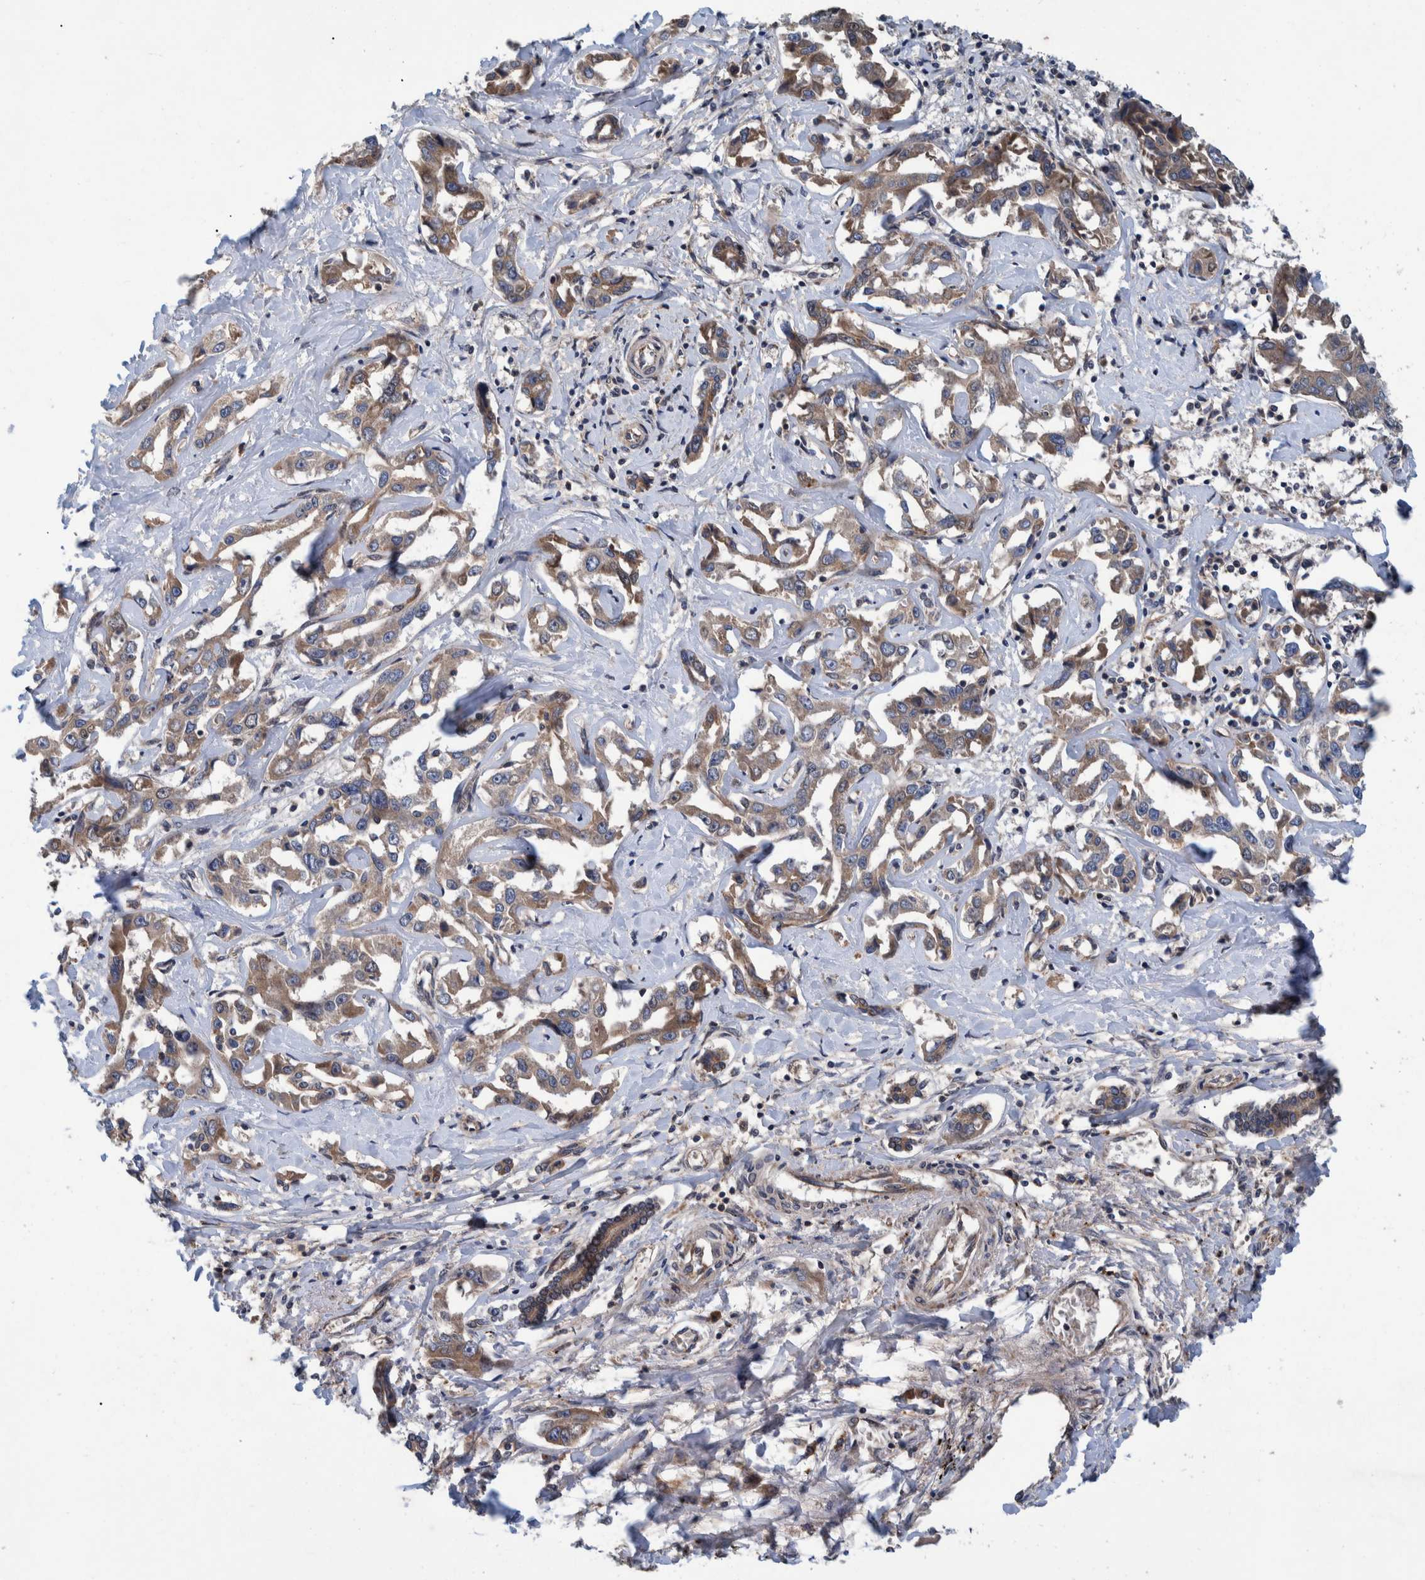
{"staining": {"intensity": "moderate", "quantity": ">75%", "location": "cytoplasmic/membranous"}, "tissue": "liver cancer", "cell_type": "Tumor cells", "image_type": "cancer", "snomed": [{"axis": "morphology", "description": "Cholangiocarcinoma"}, {"axis": "topography", "description": "Liver"}], "caption": "Moderate cytoplasmic/membranous protein positivity is identified in about >75% of tumor cells in liver cancer (cholangiocarcinoma). The staining was performed using DAB to visualize the protein expression in brown, while the nuclei were stained in blue with hematoxylin (Magnification: 20x).", "gene": "ITIH3", "patient": {"sex": "male", "age": 59}}